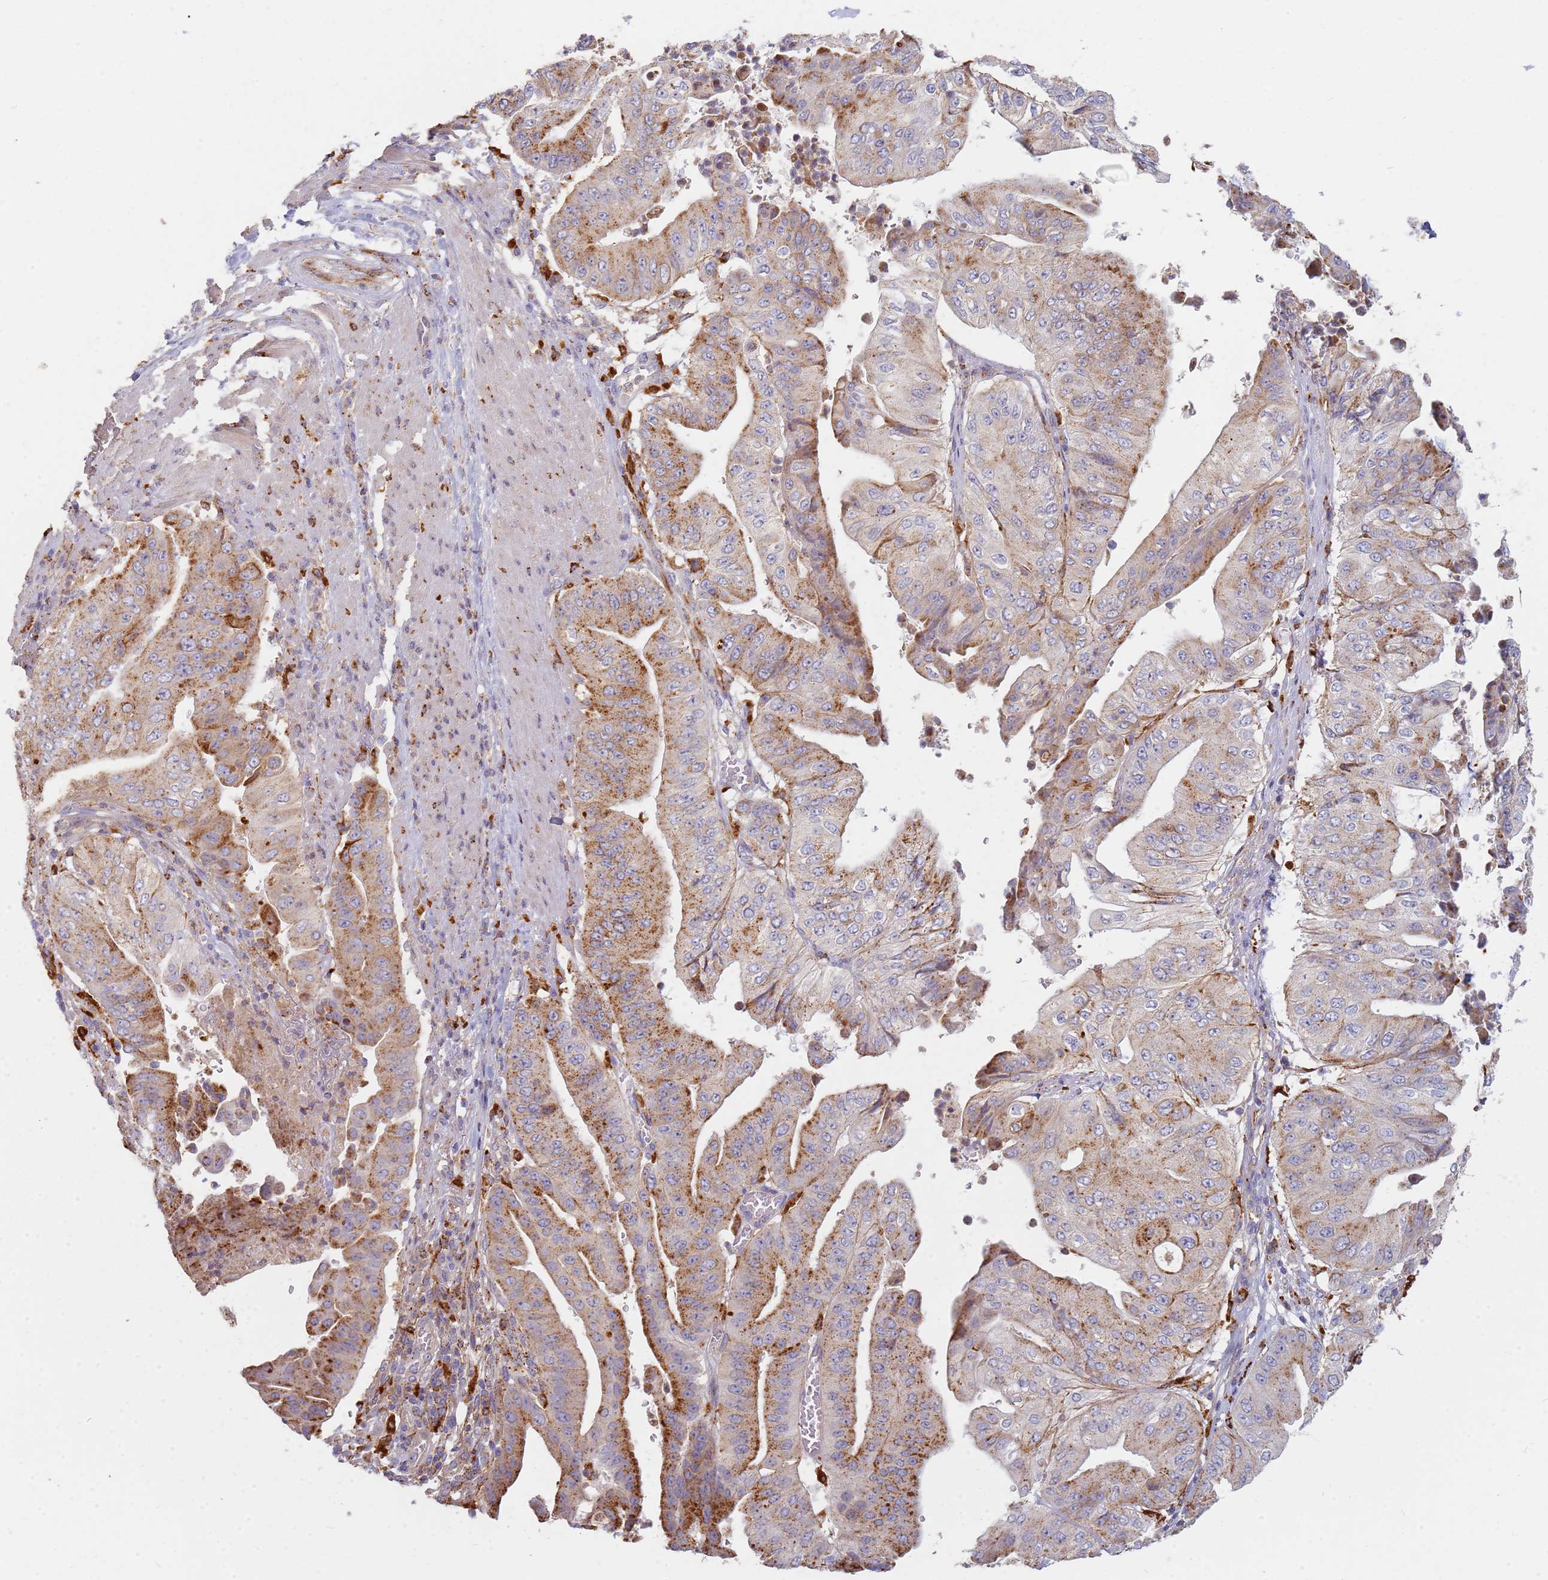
{"staining": {"intensity": "moderate", "quantity": "25%-75%", "location": "cytoplasmic/membranous"}, "tissue": "pancreatic cancer", "cell_type": "Tumor cells", "image_type": "cancer", "snomed": [{"axis": "morphology", "description": "Adenocarcinoma, NOS"}, {"axis": "topography", "description": "Pancreas"}], "caption": "Pancreatic cancer stained with a protein marker displays moderate staining in tumor cells.", "gene": "TMEM229B", "patient": {"sex": "female", "age": 77}}